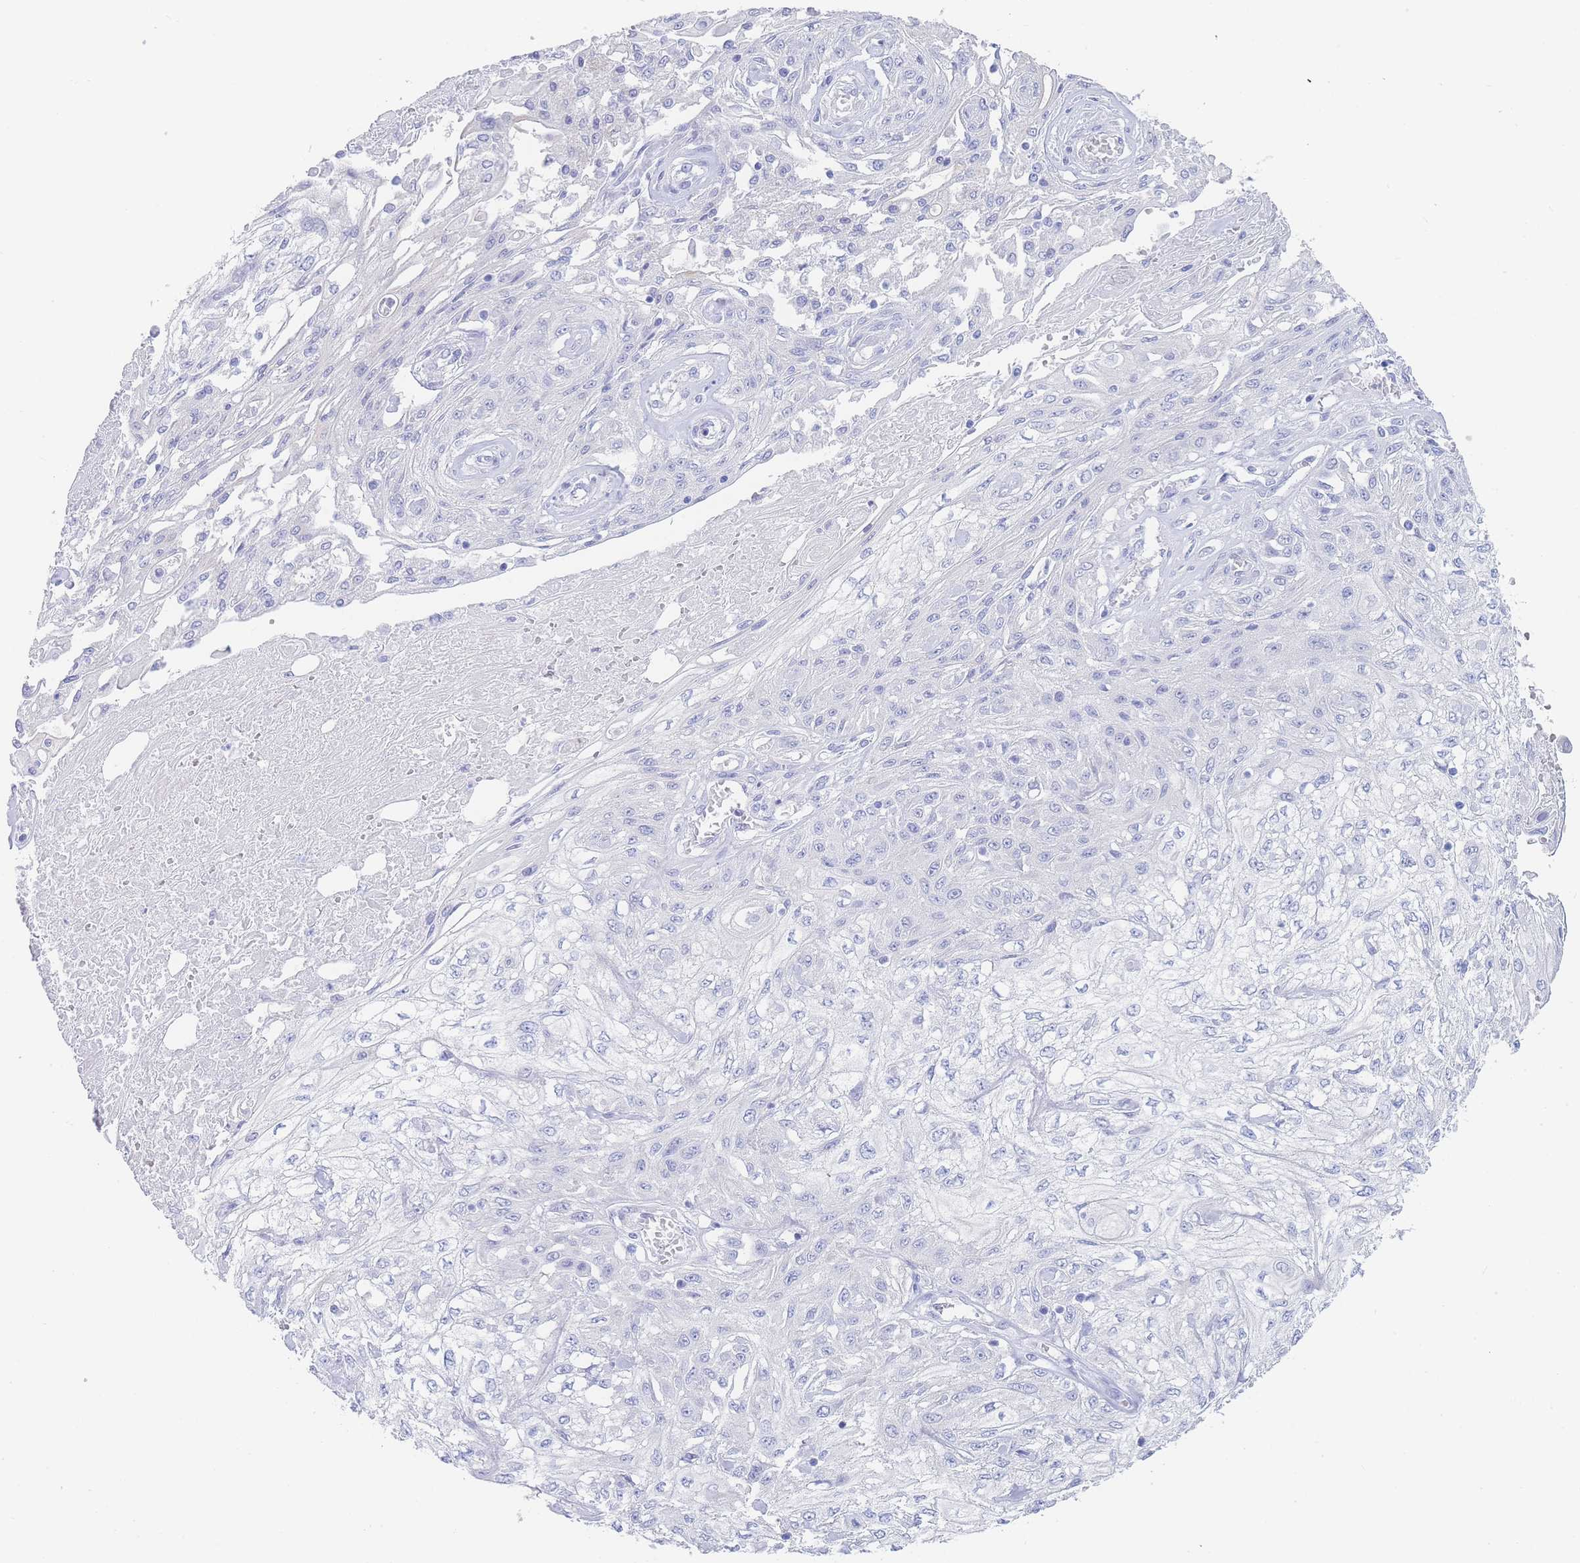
{"staining": {"intensity": "negative", "quantity": "none", "location": "none"}, "tissue": "skin cancer", "cell_type": "Tumor cells", "image_type": "cancer", "snomed": [{"axis": "morphology", "description": "Squamous cell carcinoma, NOS"}, {"axis": "morphology", "description": "Squamous cell carcinoma, metastatic, NOS"}, {"axis": "topography", "description": "Skin"}, {"axis": "topography", "description": "Lymph node"}], "caption": "The histopathology image demonstrates no staining of tumor cells in skin cancer (metastatic squamous cell carcinoma).", "gene": "LZTFL1", "patient": {"sex": "male", "age": 75}}